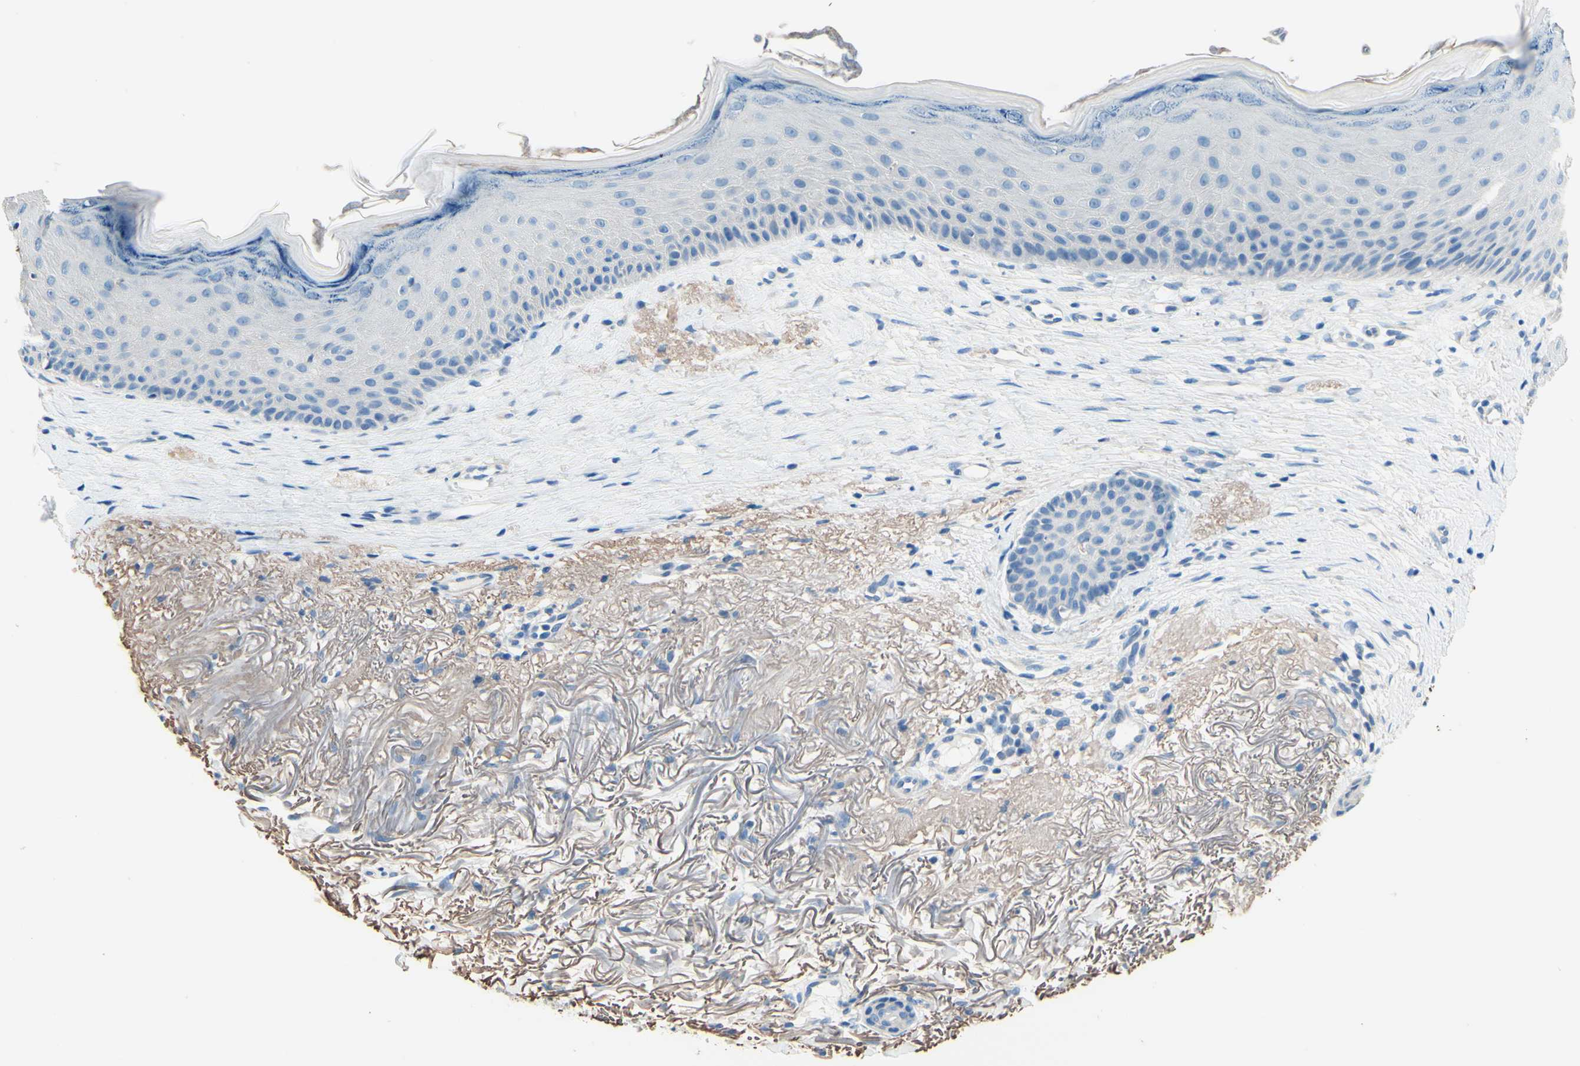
{"staining": {"intensity": "negative", "quantity": "none", "location": "none"}, "tissue": "skin cancer", "cell_type": "Tumor cells", "image_type": "cancer", "snomed": [{"axis": "morphology", "description": "Basal cell carcinoma"}, {"axis": "topography", "description": "Skin"}], "caption": "Tumor cells are negative for protein expression in human skin cancer (basal cell carcinoma).", "gene": "PASD1", "patient": {"sex": "female", "age": 70}}